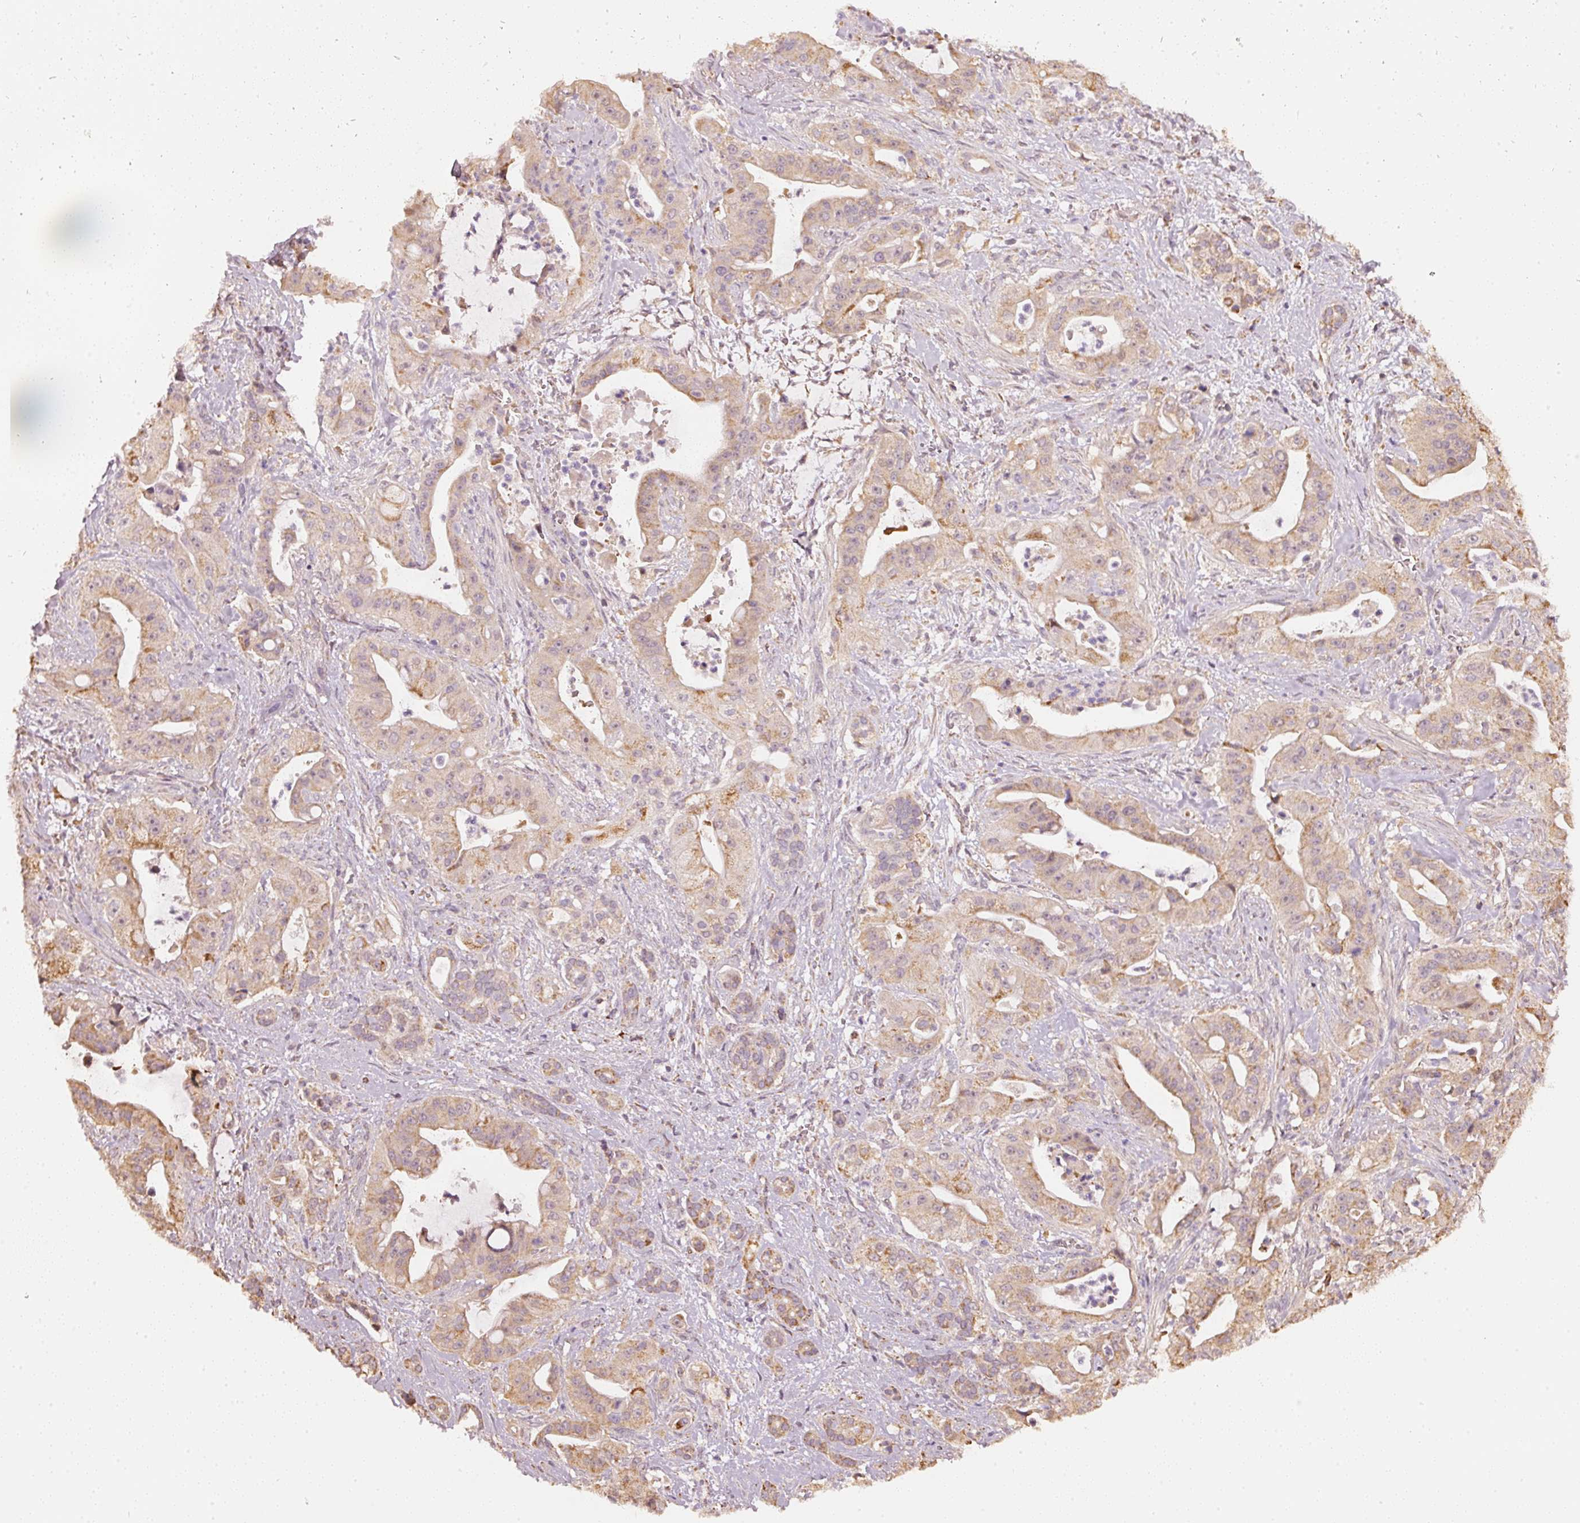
{"staining": {"intensity": "moderate", "quantity": "<25%", "location": "cytoplasmic/membranous"}, "tissue": "pancreatic cancer", "cell_type": "Tumor cells", "image_type": "cancer", "snomed": [{"axis": "morphology", "description": "Adenocarcinoma, NOS"}, {"axis": "topography", "description": "Pancreas"}], "caption": "Moderate cytoplasmic/membranous protein staining is identified in approximately <25% of tumor cells in adenocarcinoma (pancreatic).", "gene": "RAB35", "patient": {"sex": "male", "age": 57}}